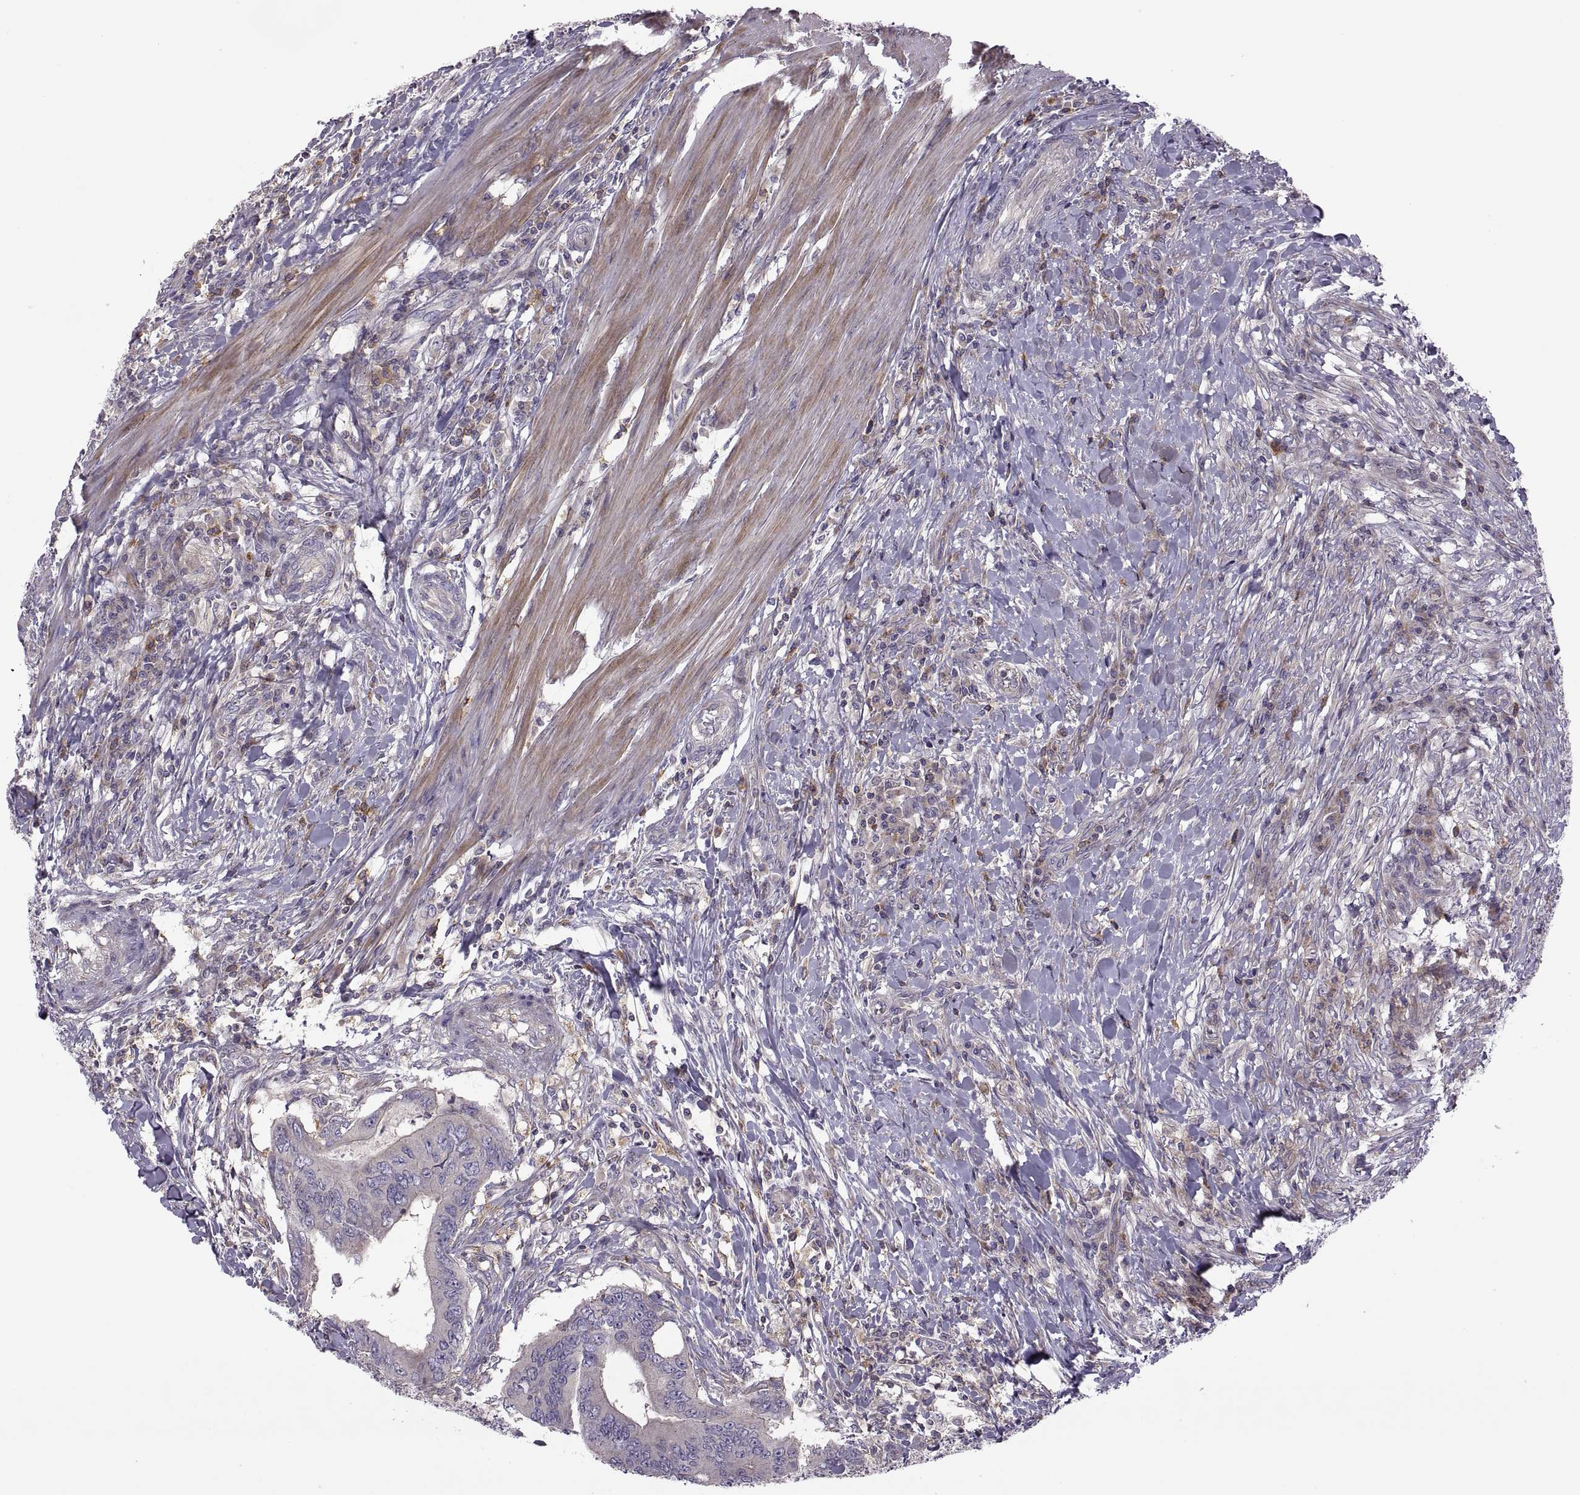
{"staining": {"intensity": "negative", "quantity": "none", "location": "none"}, "tissue": "colorectal cancer", "cell_type": "Tumor cells", "image_type": "cancer", "snomed": [{"axis": "morphology", "description": "Adenocarcinoma, NOS"}, {"axis": "topography", "description": "Colon"}], "caption": "Adenocarcinoma (colorectal) was stained to show a protein in brown. There is no significant positivity in tumor cells.", "gene": "SPATA32", "patient": {"sex": "male", "age": 53}}